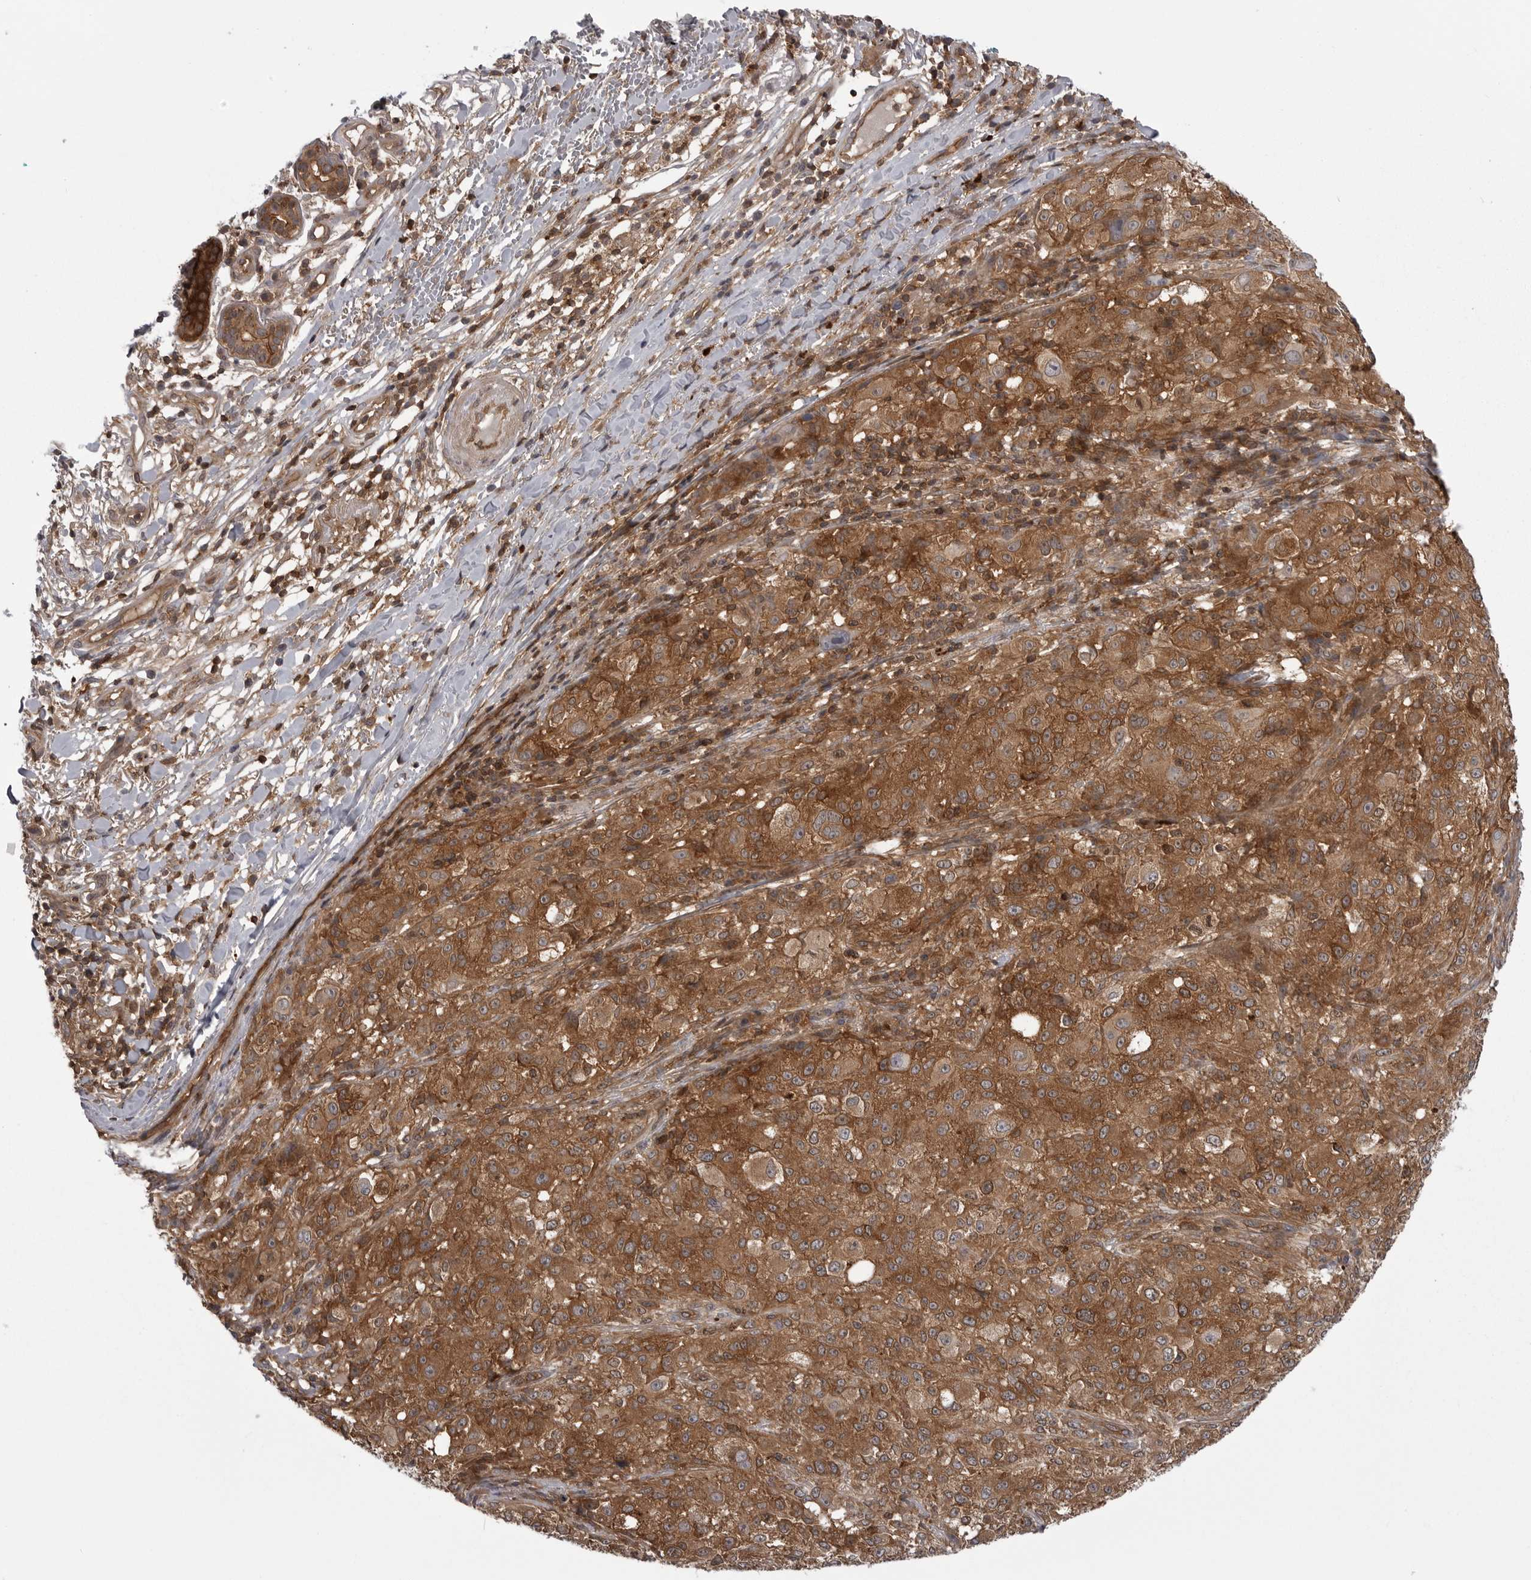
{"staining": {"intensity": "moderate", "quantity": ">75%", "location": "cytoplasmic/membranous"}, "tissue": "melanoma", "cell_type": "Tumor cells", "image_type": "cancer", "snomed": [{"axis": "morphology", "description": "Necrosis, NOS"}, {"axis": "morphology", "description": "Malignant melanoma, NOS"}, {"axis": "topography", "description": "Skin"}], "caption": "Protein staining of malignant melanoma tissue demonstrates moderate cytoplasmic/membranous expression in approximately >75% of tumor cells.", "gene": "STK24", "patient": {"sex": "female", "age": 87}}